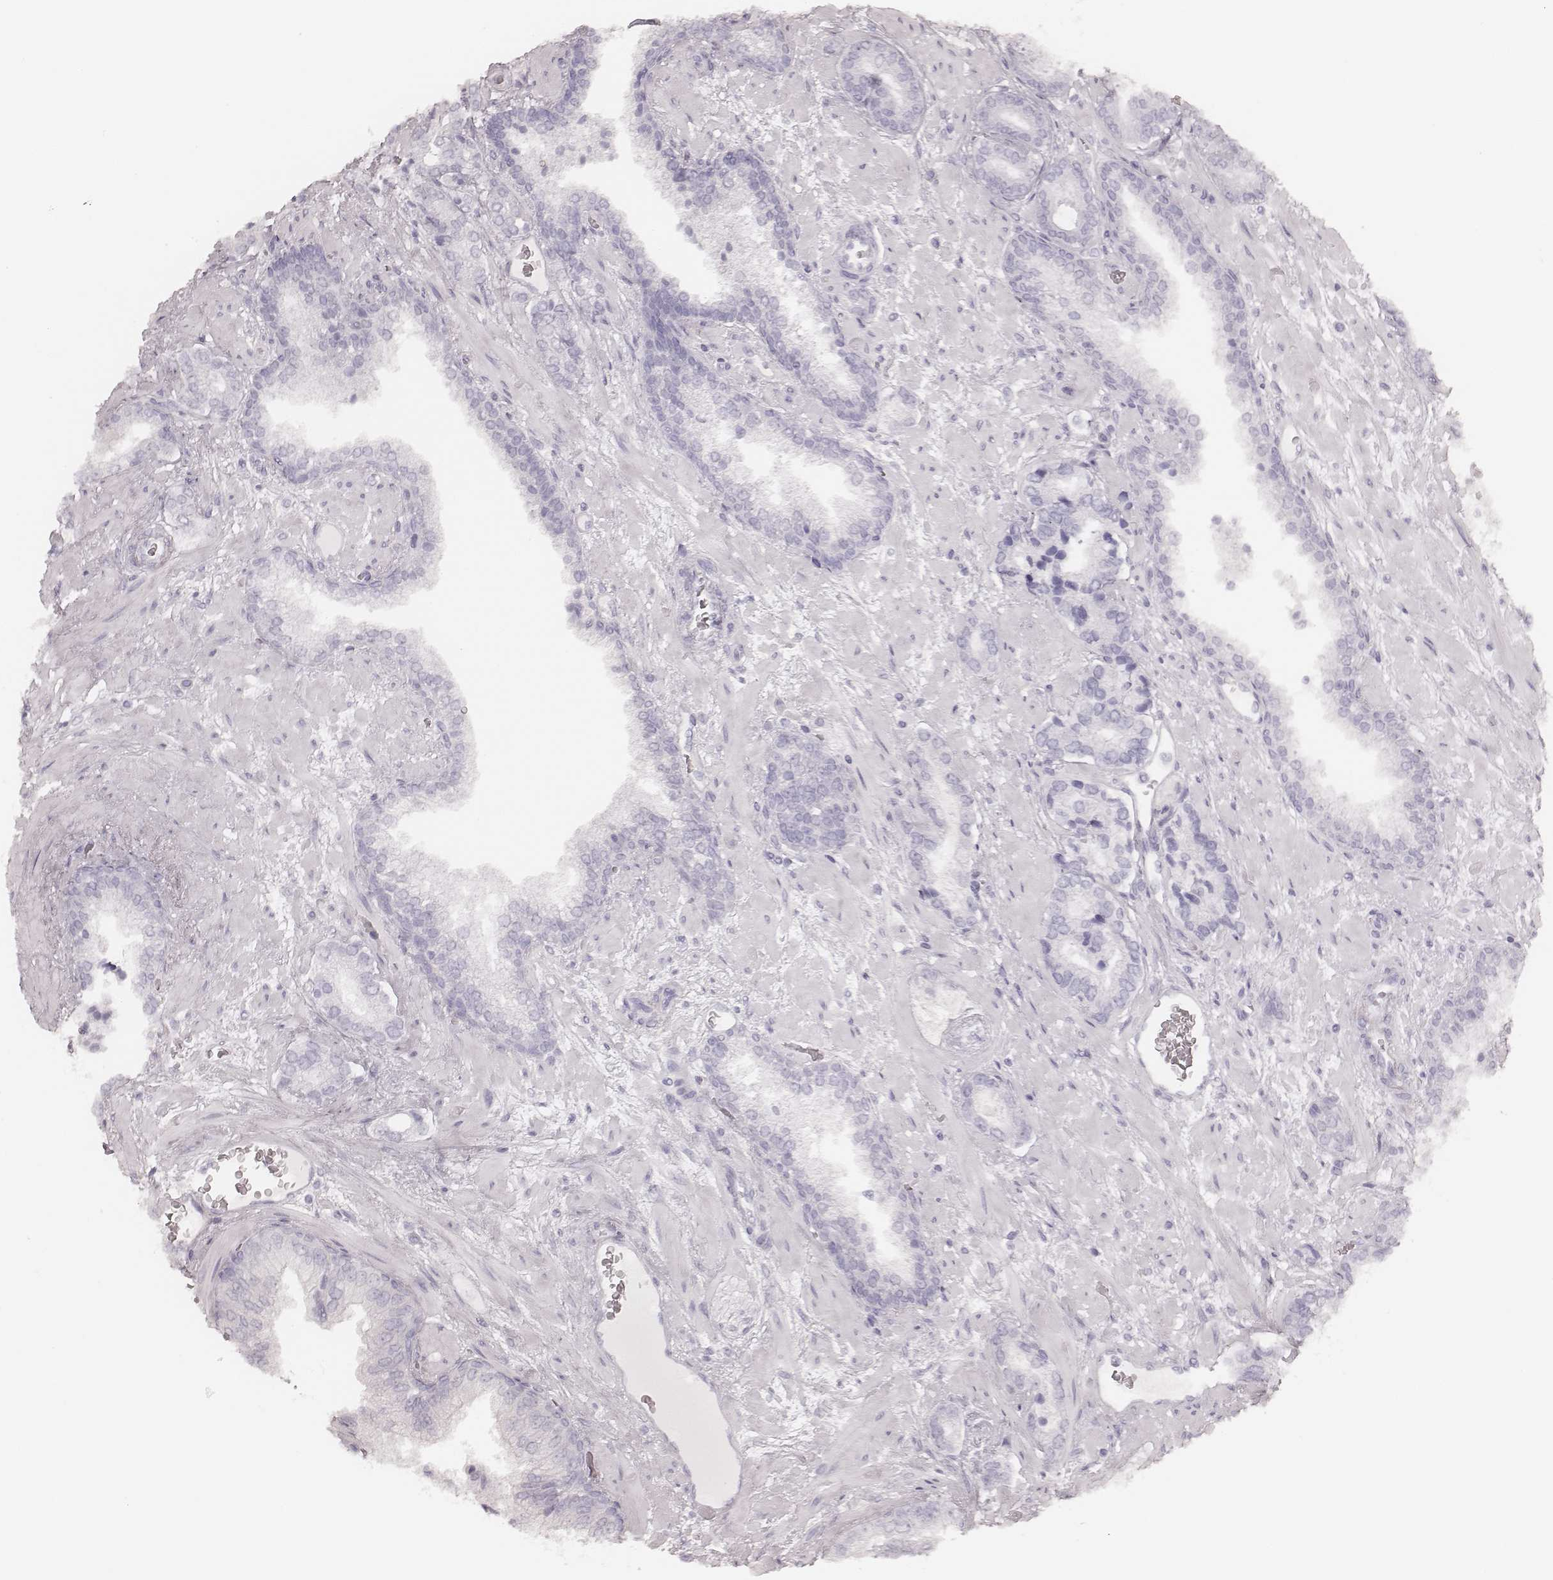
{"staining": {"intensity": "negative", "quantity": "none", "location": "none"}, "tissue": "prostate cancer", "cell_type": "Tumor cells", "image_type": "cancer", "snomed": [{"axis": "morphology", "description": "Adenocarcinoma, Low grade"}, {"axis": "topography", "description": "Prostate"}], "caption": "Immunohistochemical staining of low-grade adenocarcinoma (prostate) exhibits no significant positivity in tumor cells.", "gene": "KRT34", "patient": {"sex": "male", "age": 61}}